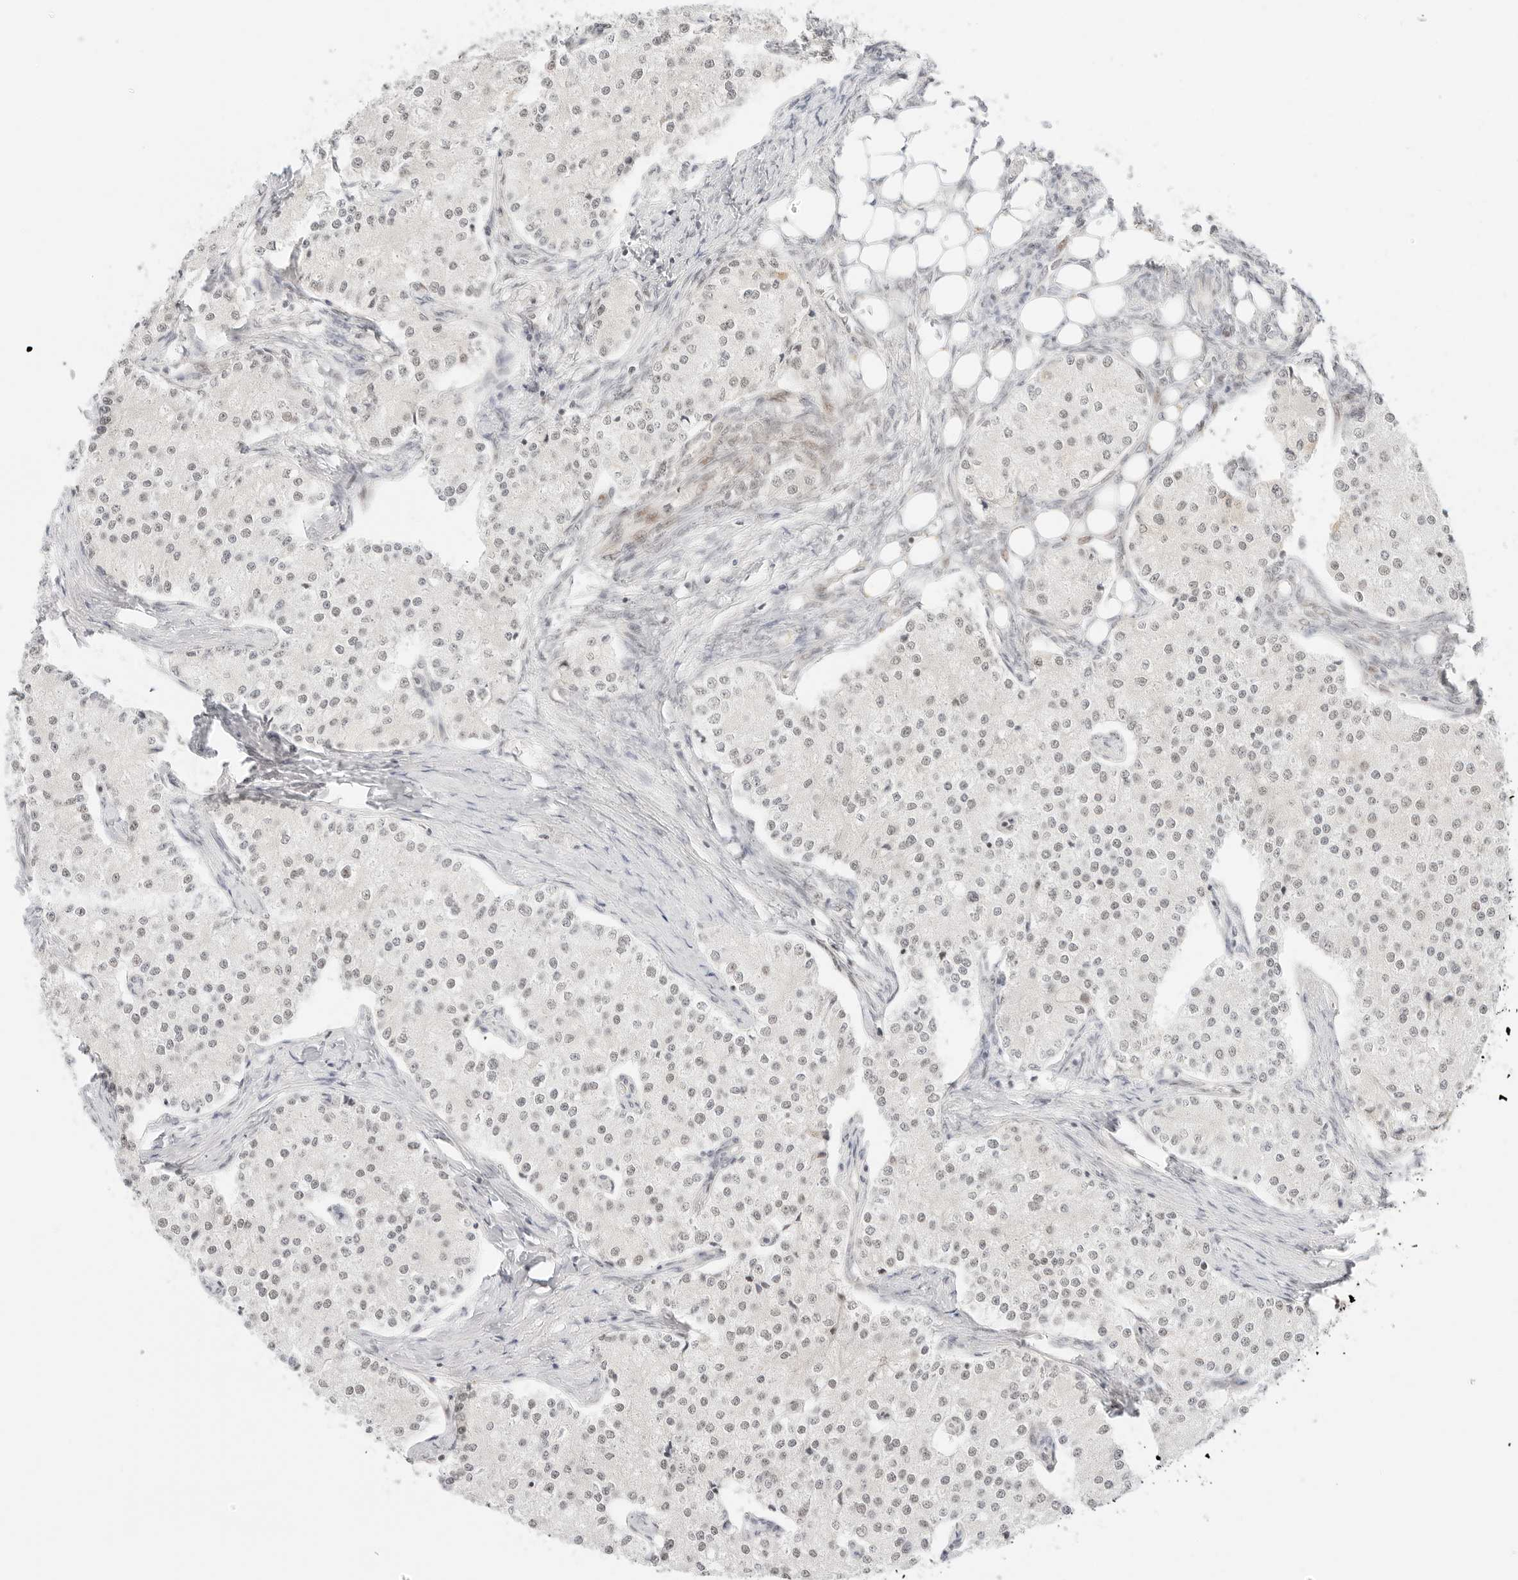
{"staining": {"intensity": "weak", "quantity": "<25%", "location": "cytoplasmic/membranous"}, "tissue": "carcinoid", "cell_type": "Tumor cells", "image_type": "cancer", "snomed": [{"axis": "morphology", "description": "Carcinoid, malignant, NOS"}, {"axis": "topography", "description": "Colon"}], "caption": "The micrograph displays no significant expression in tumor cells of carcinoid.", "gene": "ITGA6", "patient": {"sex": "female", "age": 52}}